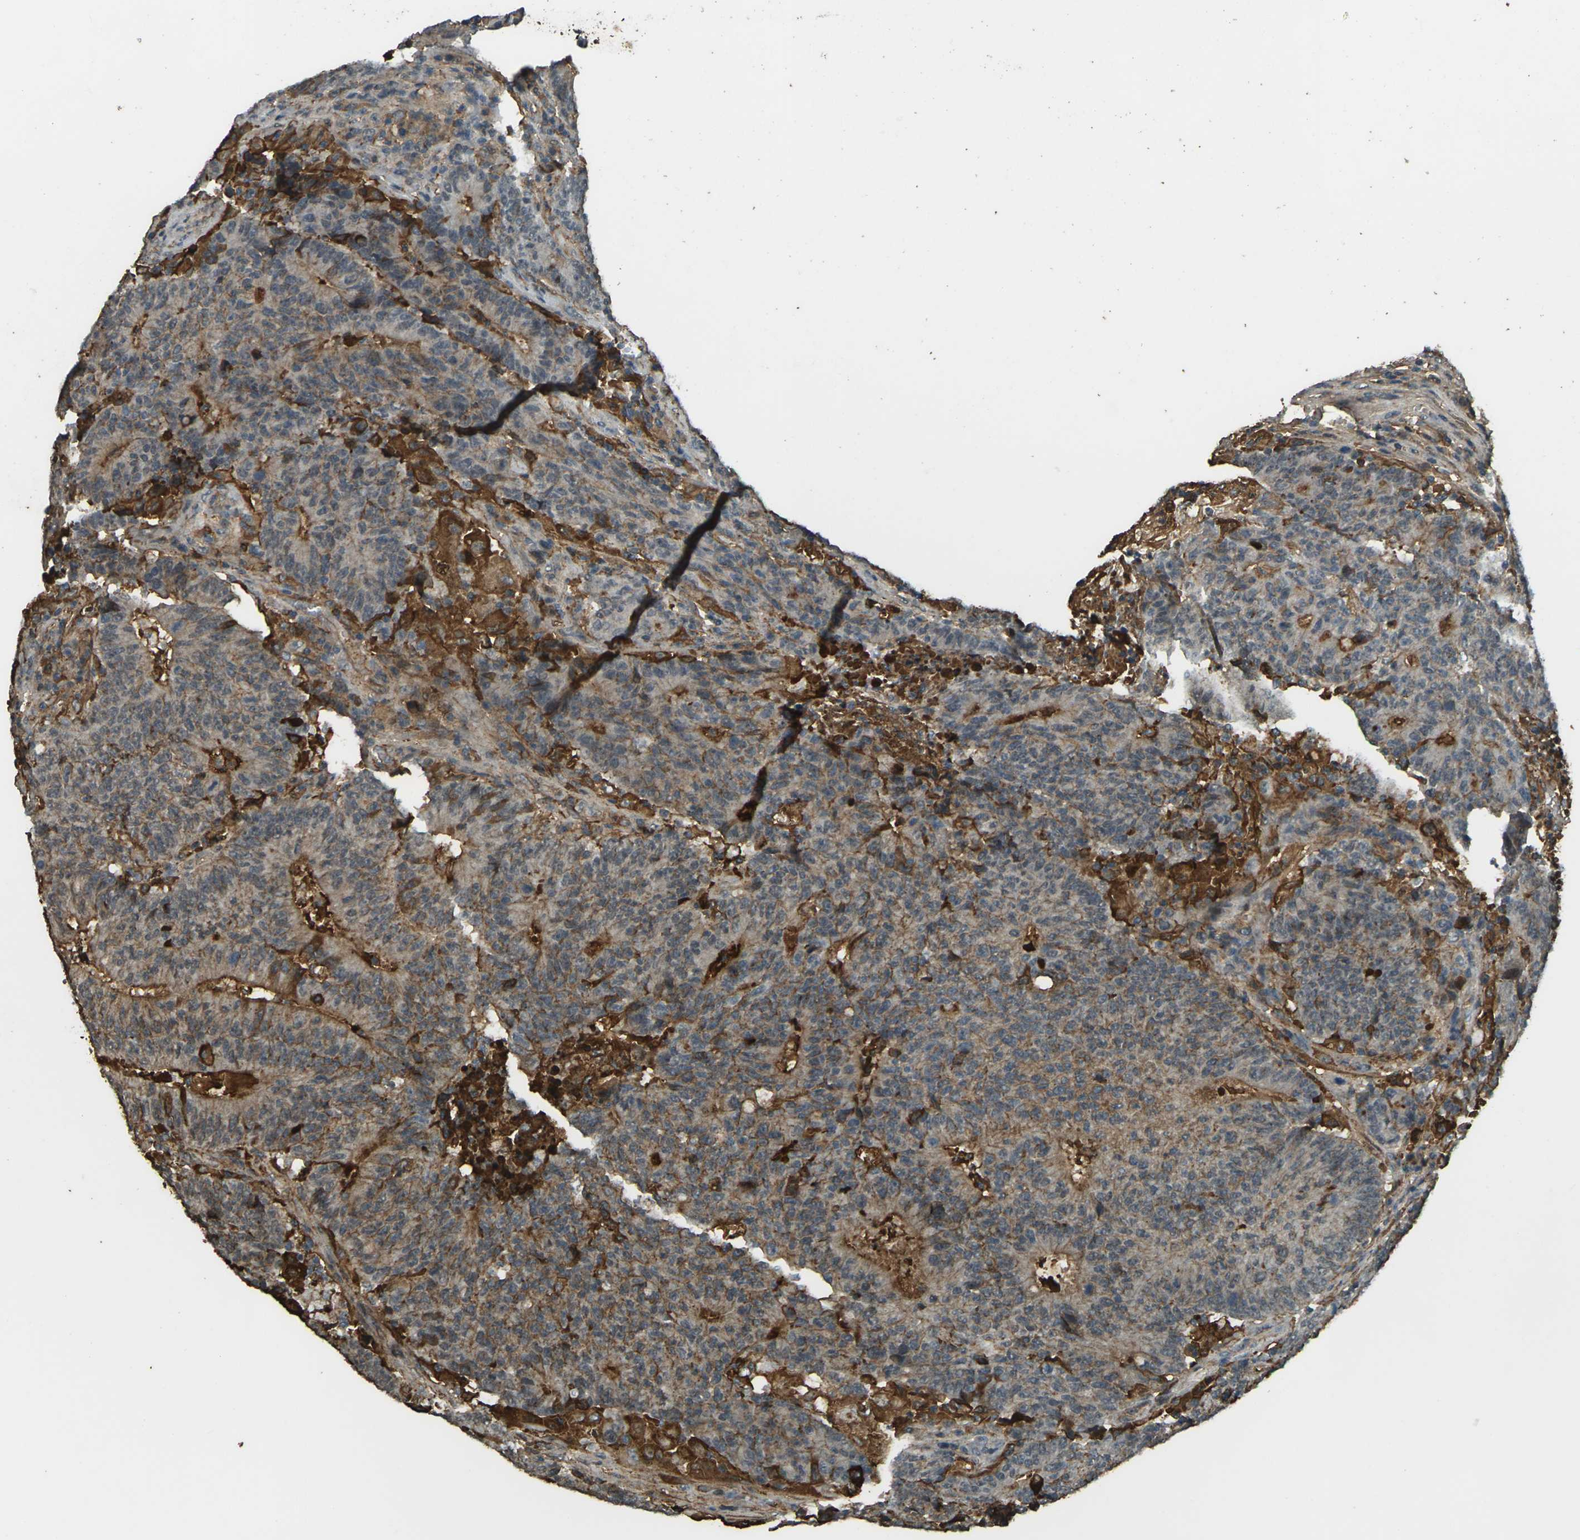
{"staining": {"intensity": "moderate", "quantity": ">75%", "location": "cytoplasmic/membranous"}, "tissue": "colorectal cancer", "cell_type": "Tumor cells", "image_type": "cancer", "snomed": [{"axis": "morphology", "description": "Normal tissue, NOS"}, {"axis": "morphology", "description": "Adenocarcinoma, NOS"}, {"axis": "topography", "description": "Colon"}], "caption": "Immunohistochemical staining of human colorectal cancer demonstrates medium levels of moderate cytoplasmic/membranous protein staining in approximately >75% of tumor cells.", "gene": "CYP1B1", "patient": {"sex": "female", "age": 75}}